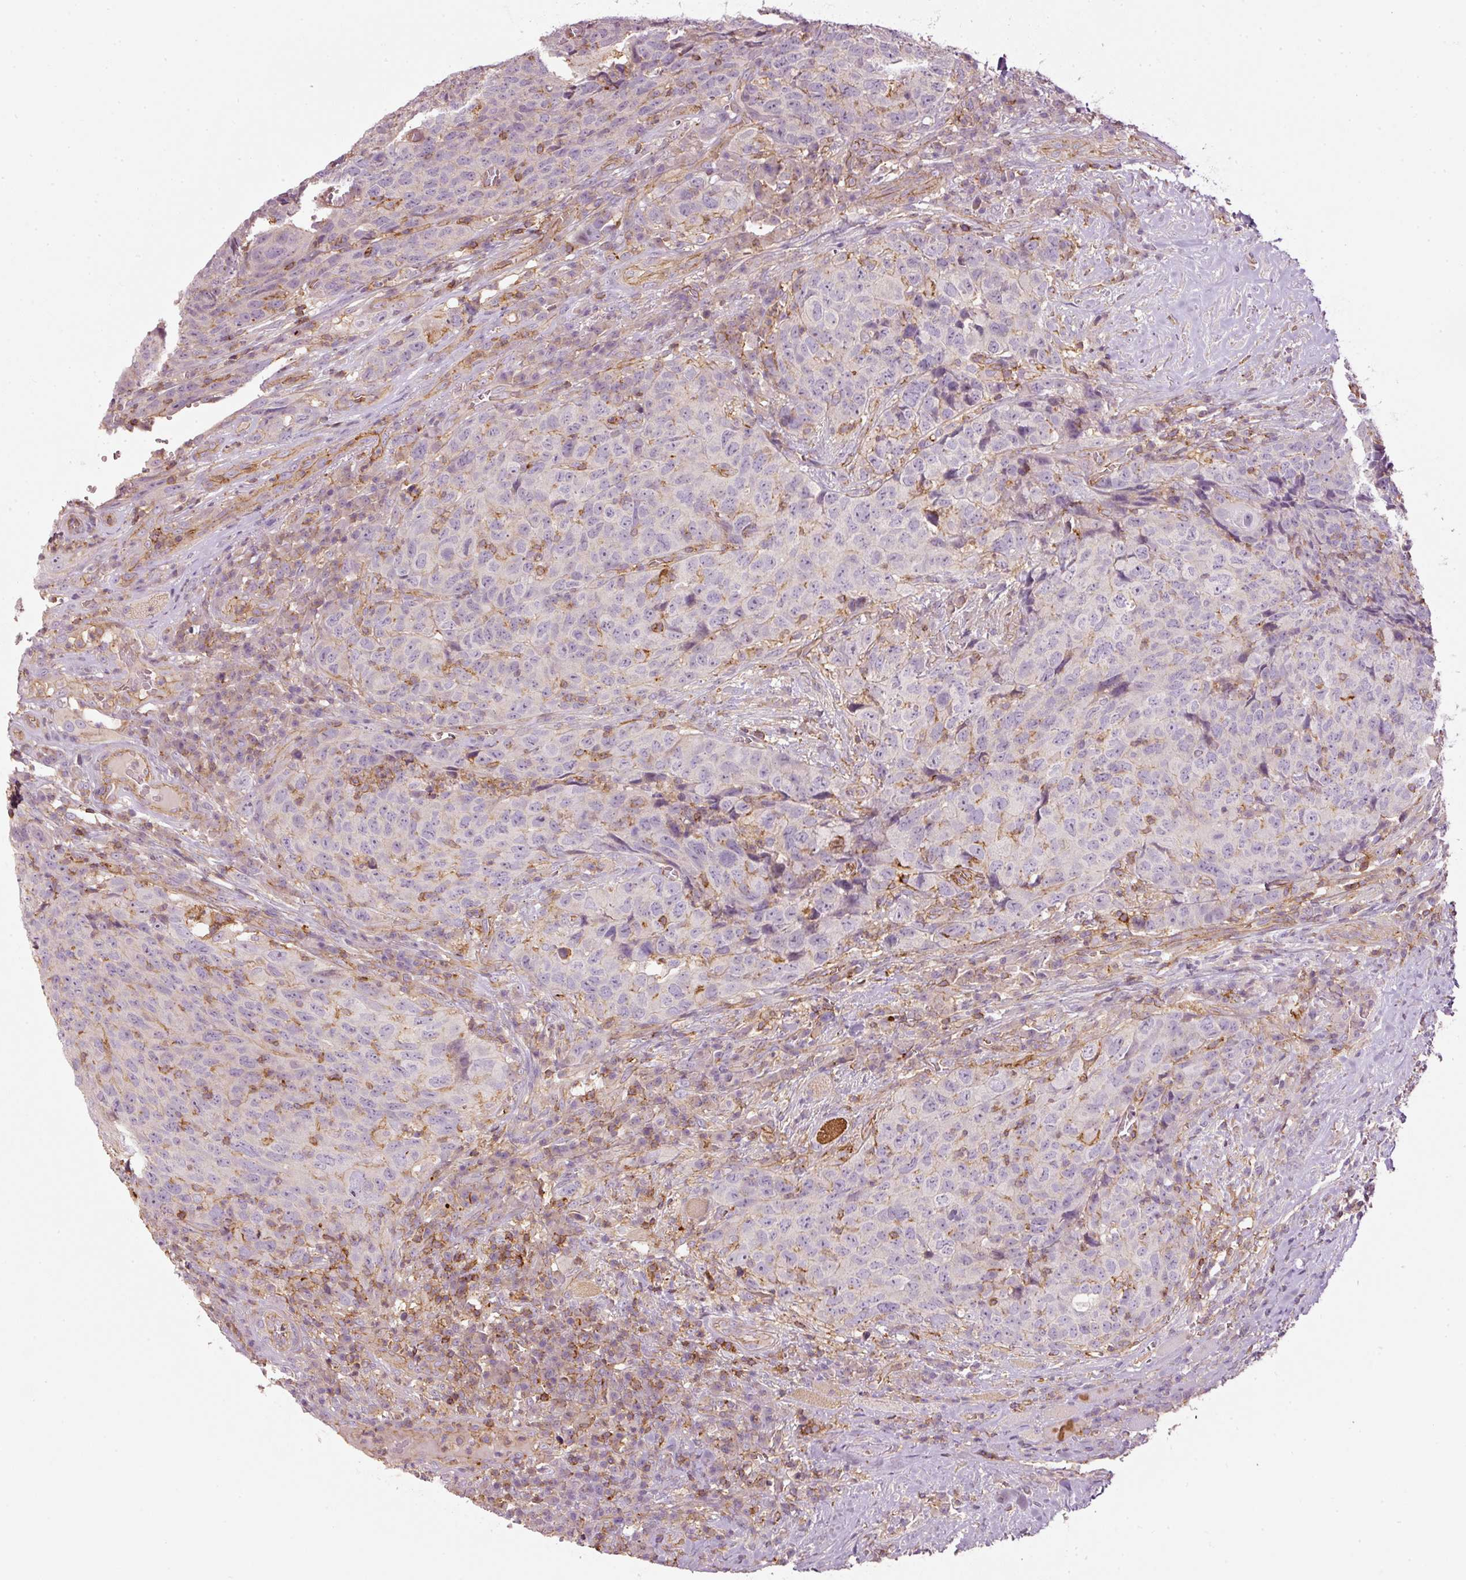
{"staining": {"intensity": "negative", "quantity": "none", "location": "none"}, "tissue": "head and neck cancer", "cell_type": "Tumor cells", "image_type": "cancer", "snomed": [{"axis": "morphology", "description": "Squamous cell carcinoma, NOS"}, {"axis": "topography", "description": "Head-Neck"}], "caption": "The micrograph exhibits no staining of tumor cells in squamous cell carcinoma (head and neck).", "gene": "SIPA1", "patient": {"sex": "male", "age": 66}}